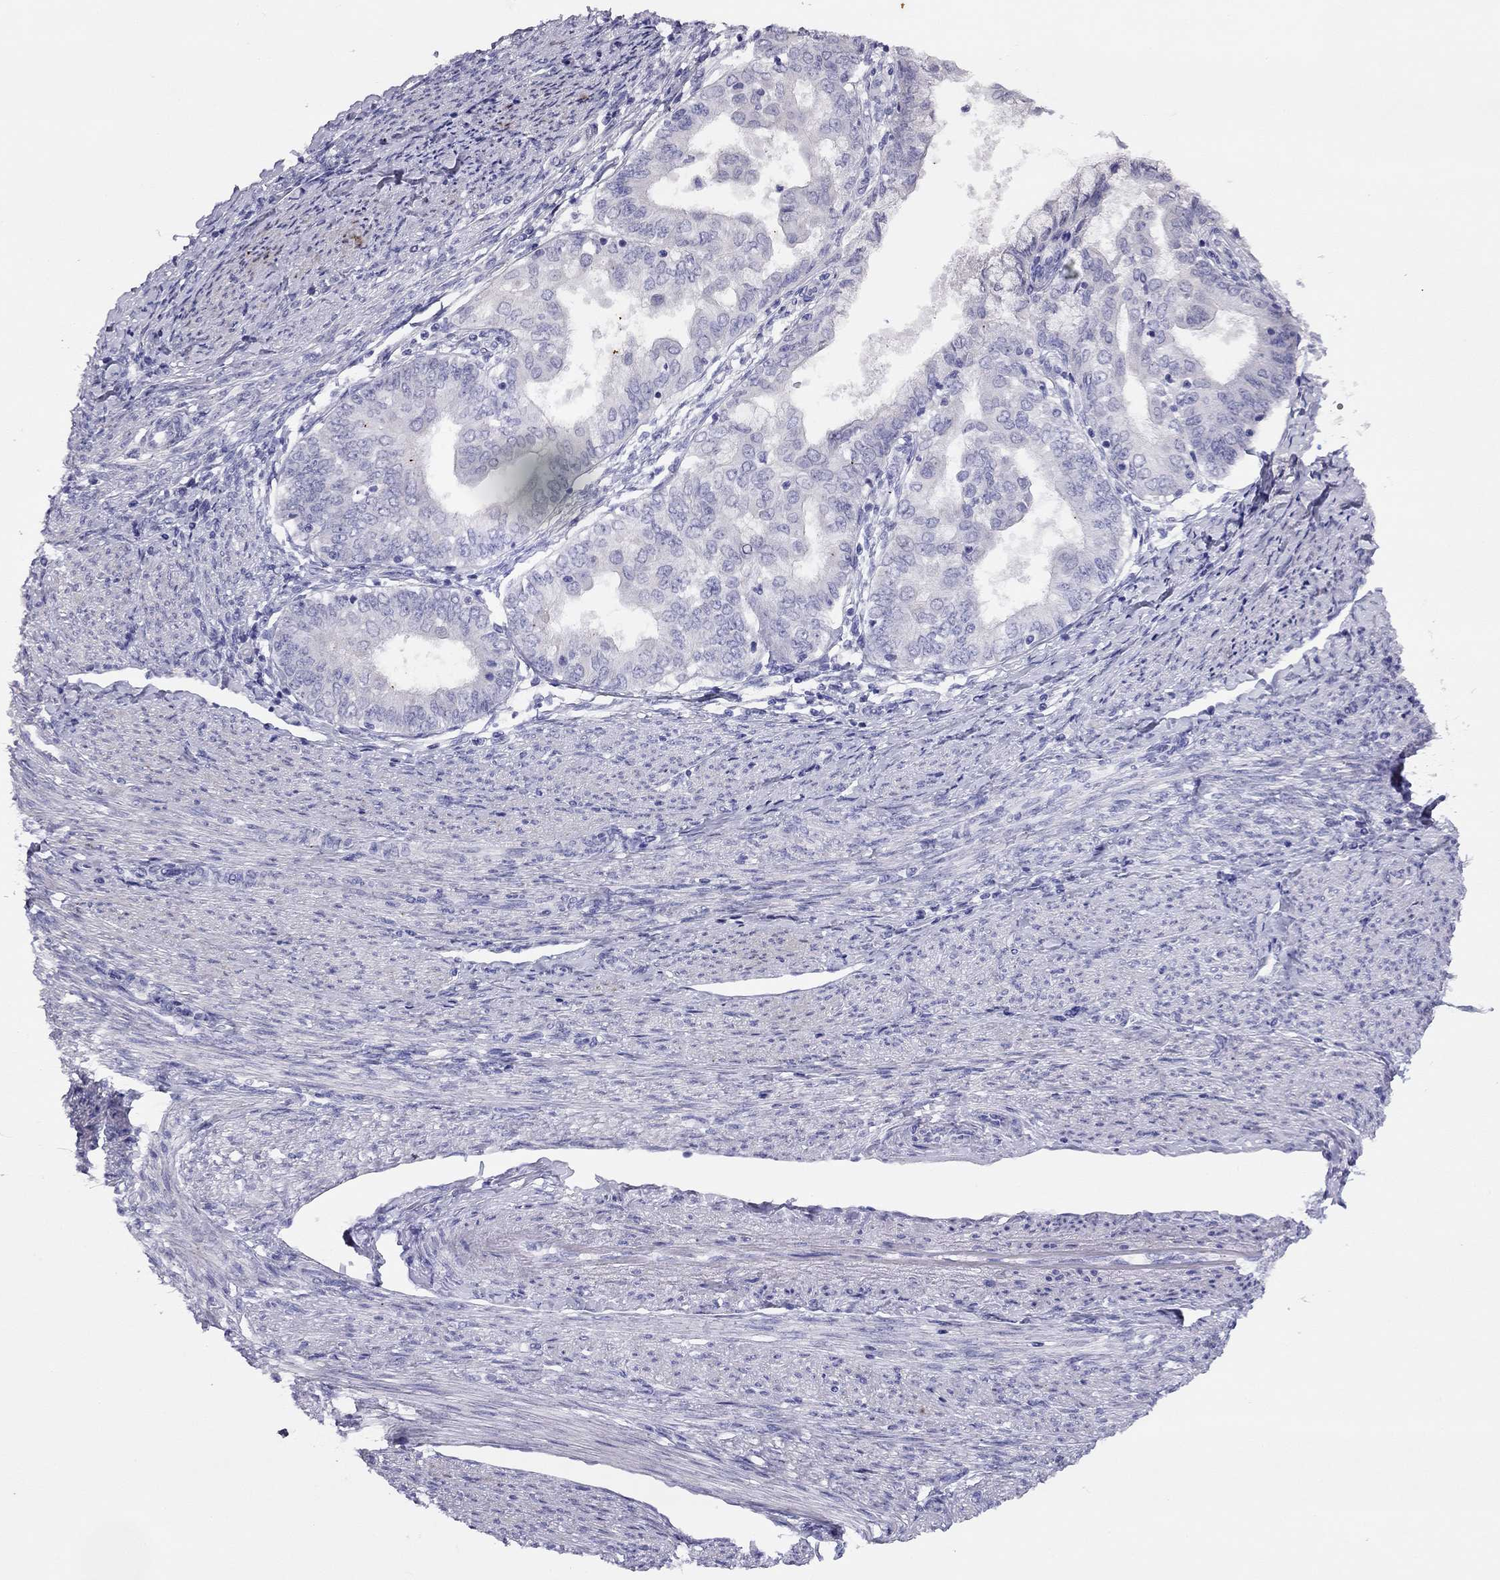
{"staining": {"intensity": "negative", "quantity": "none", "location": "none"}, "tissue": "endometrial cancer", "cell_type": "Tumor cells", "image_type": "cancer", "snomed": [{"axis": "morphology", "description": "Adenocarcinoma, NOS"}, {"axis": "topography", "description": "Endometrium"}], "caption": "DAB (3,3'-diaminobenzidine) immunohistochemical staining of endometrial cancer exhibits no significant expression in tumor cells.", "gene": "LRIT2", "patient": {"sex": "female", "age": 68}}